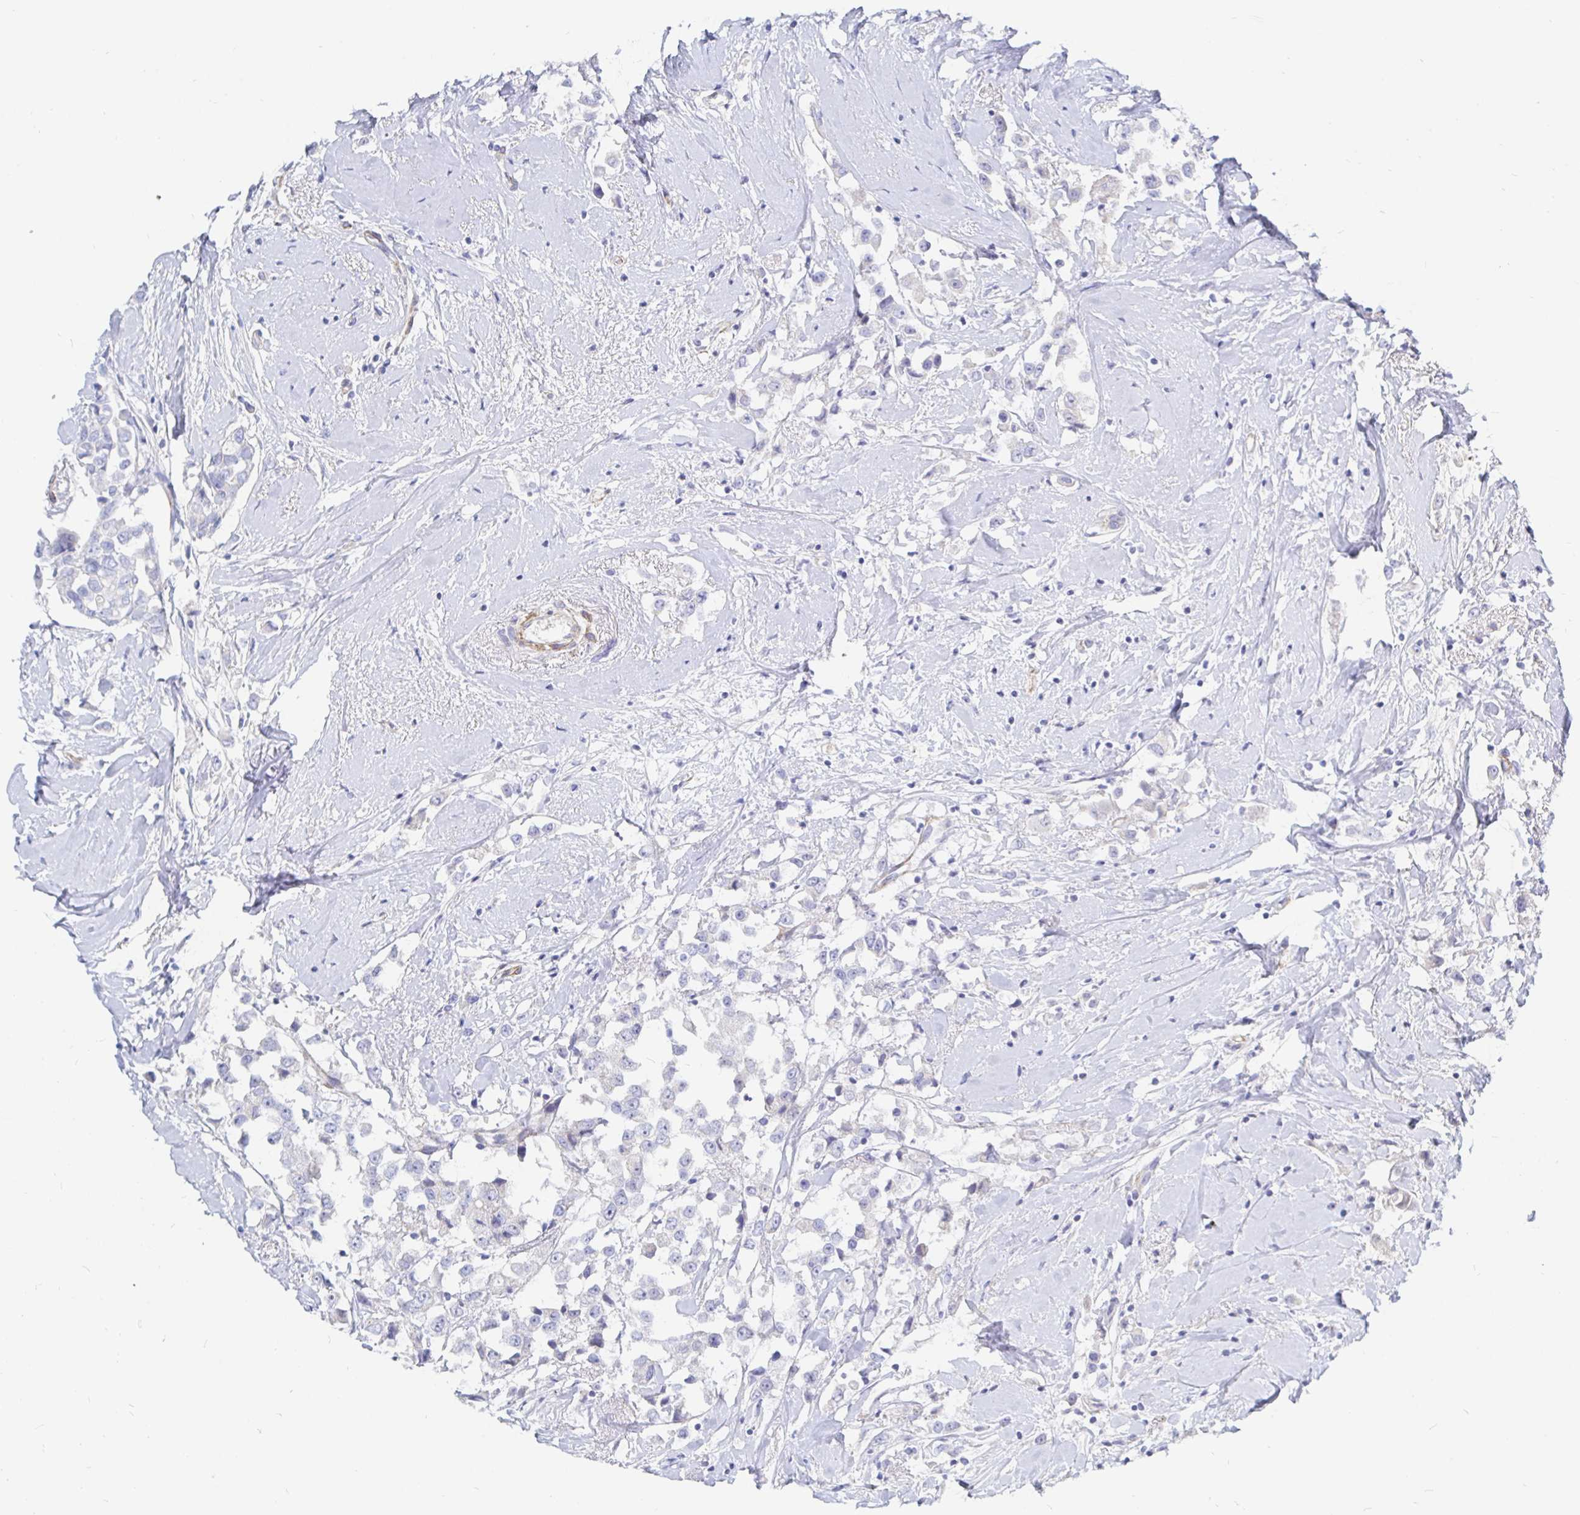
{"staining": {"intensity": "negative", "quantity": "none", "location": "none"}, "tissue": "breast cancer", "cell_type": "Tumor cells", "image_type": "cancer", "snomed": [{"axis": "morphology", "description": "Duct carcinoma"}, {"axis": "topography", "description": "Breast"}], "caption": "A photomicrograph of human invasive ductal carcinoma (breast) is negative for staining in tumor cells.", "gene": "COX16", "patient": {"sex": "female", "age": 61}}